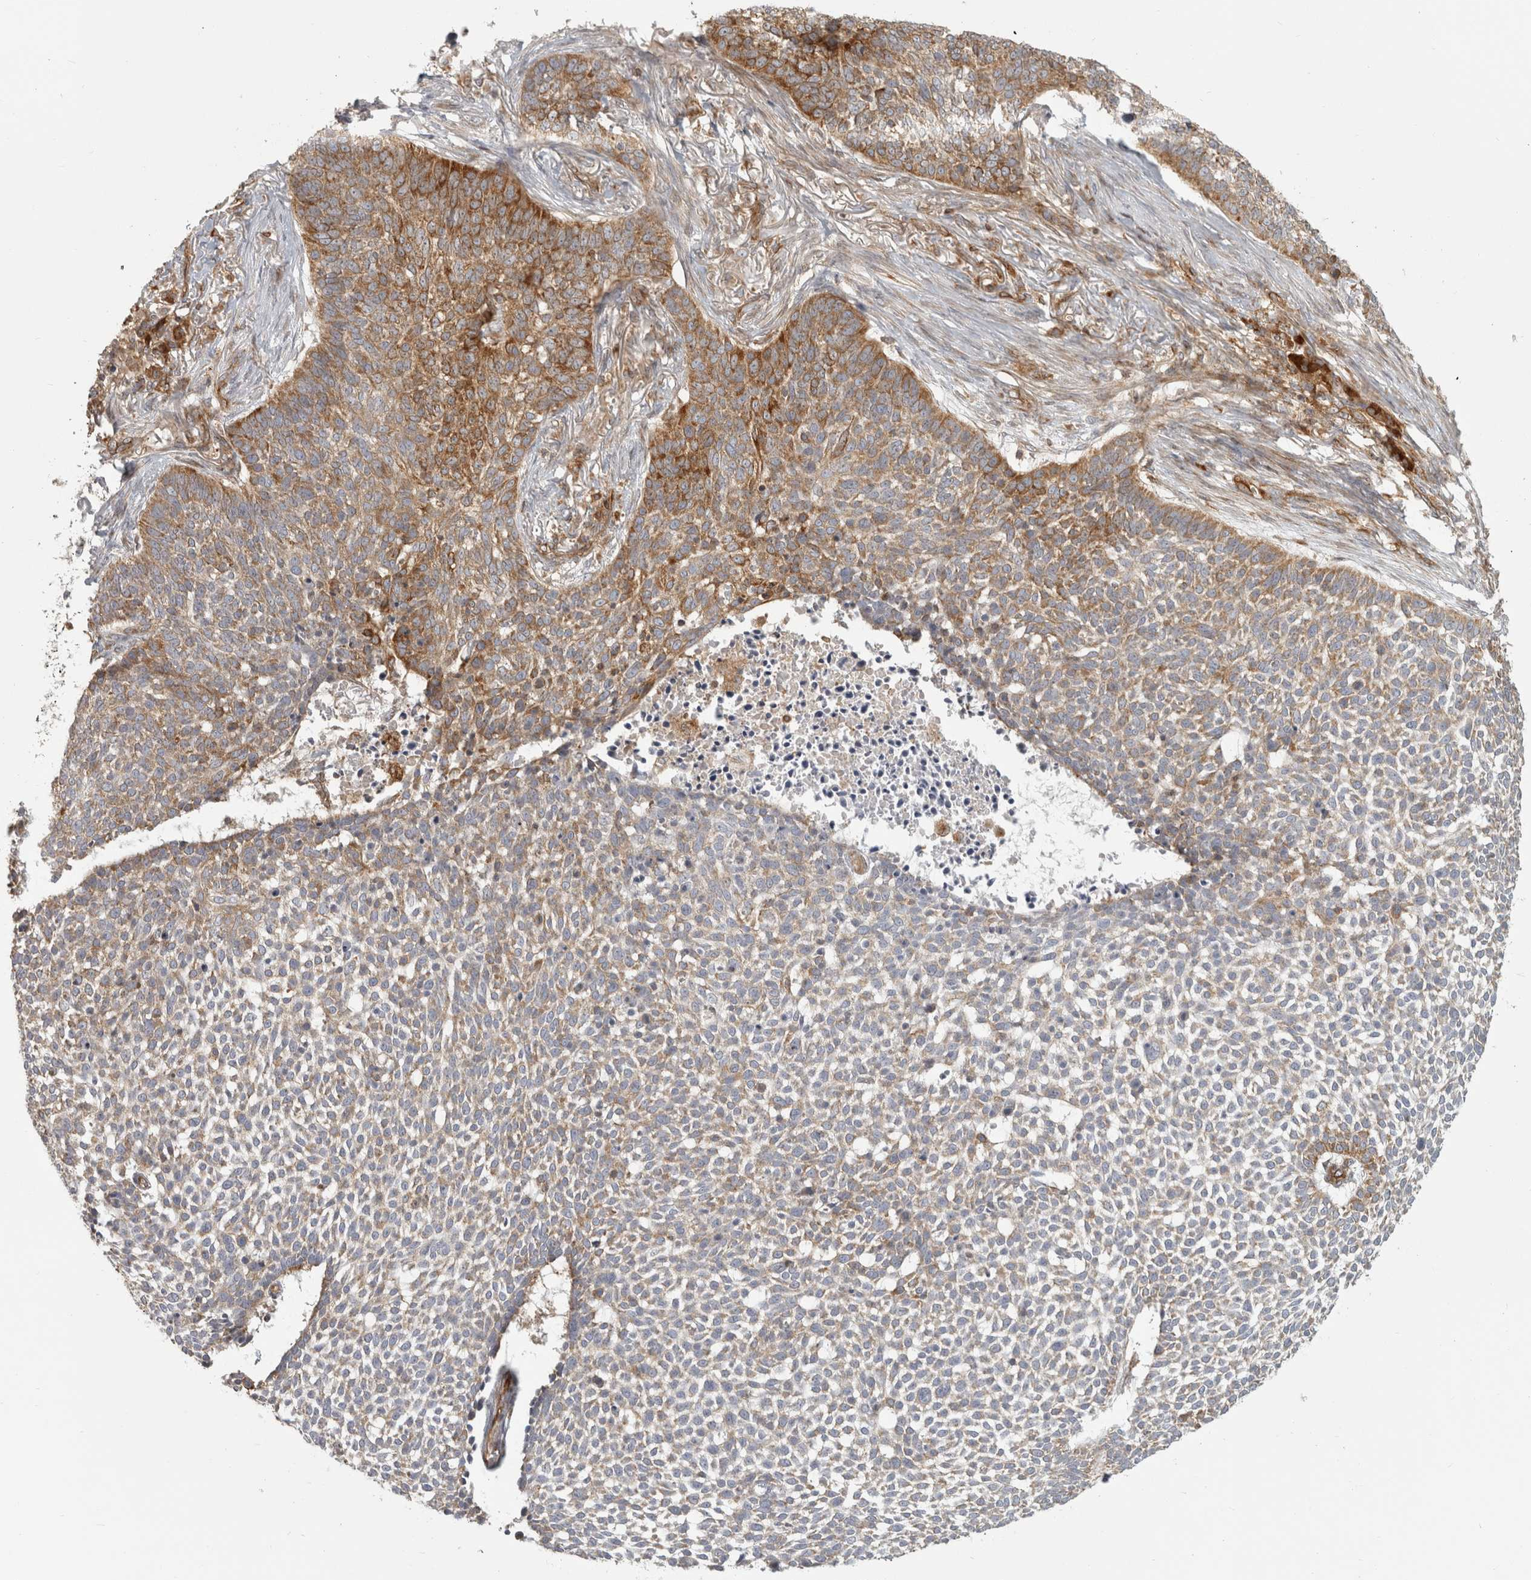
{"staining": {"intensity": "moderate", "quantity": "25%-75%", "location": "cytoplasmic/membranous"}, "tissue": "skin cancer", "cell_type": "Tumor cells", "image_type": "cancer", "snomed": [{"axis": "morphology", "description": "Basal cell carcinoma"}, {"axis": "topography", "description": "Skin"}], "caption": "Immunohistochemistry of human skin basal cell carcinoma demonstrates medium levels of moderate cytoplasmic/membranous expression in approximately 25%-75% of tumor cells.", "gene": "HLA-E", "patient": {"sex": "male", "age": 85}}